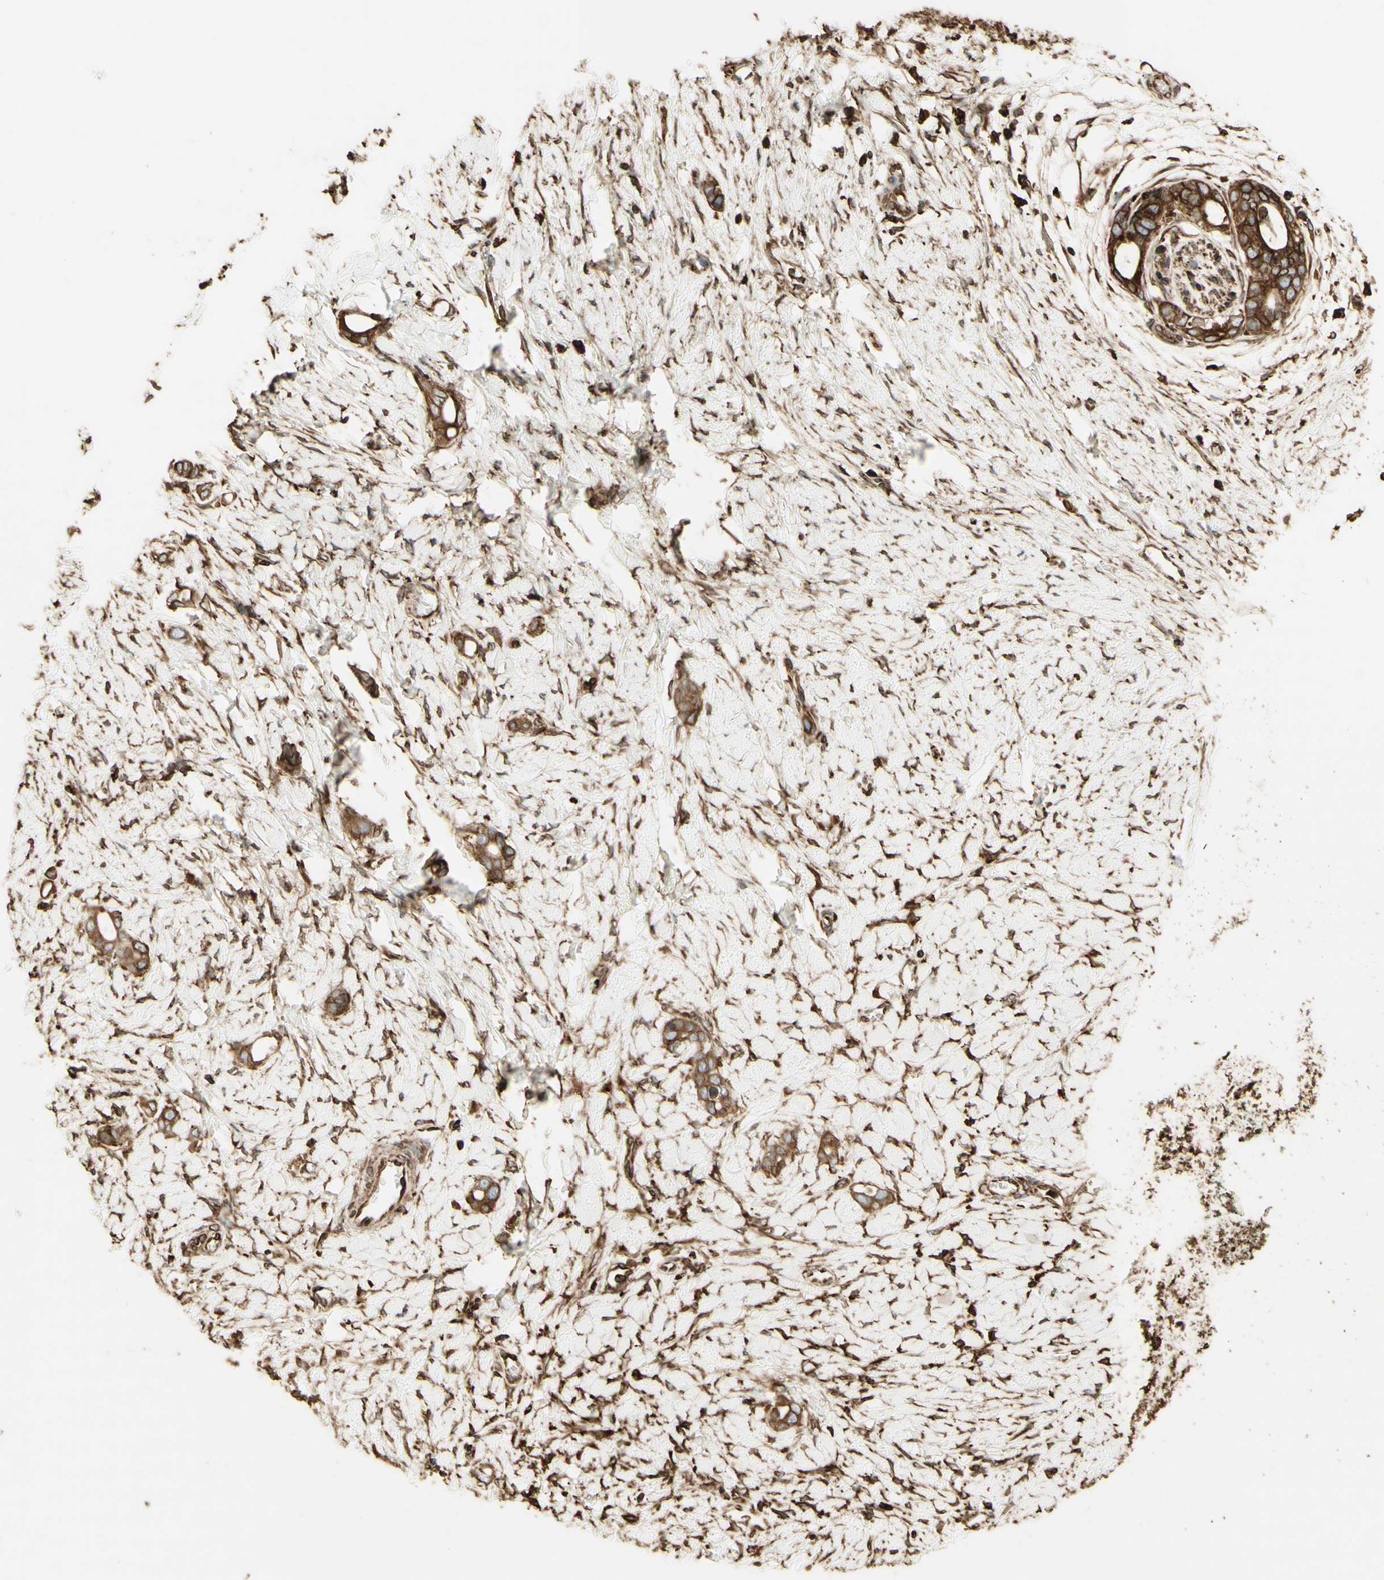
{"staining": {"intensity": "moderate", "quantity": ">75%", "location": "cytoplasmic/membranous"}, "tissue": "stomach cancer", "cell_type": "Tumor cells", "image_type": "cancer", "snomed": [{"axis": "morphology", "description": "Adenocarcinoma, NOS"}, {"axis": "topography", "description": "Stomach"}], "caption": "Stomach adenocarcinoma tissue displays moderate cytoplasmic/membranous staining in about >75% of tumor cells", "gene": "CANX", "patient": {"sex": "female", "age": 75}}